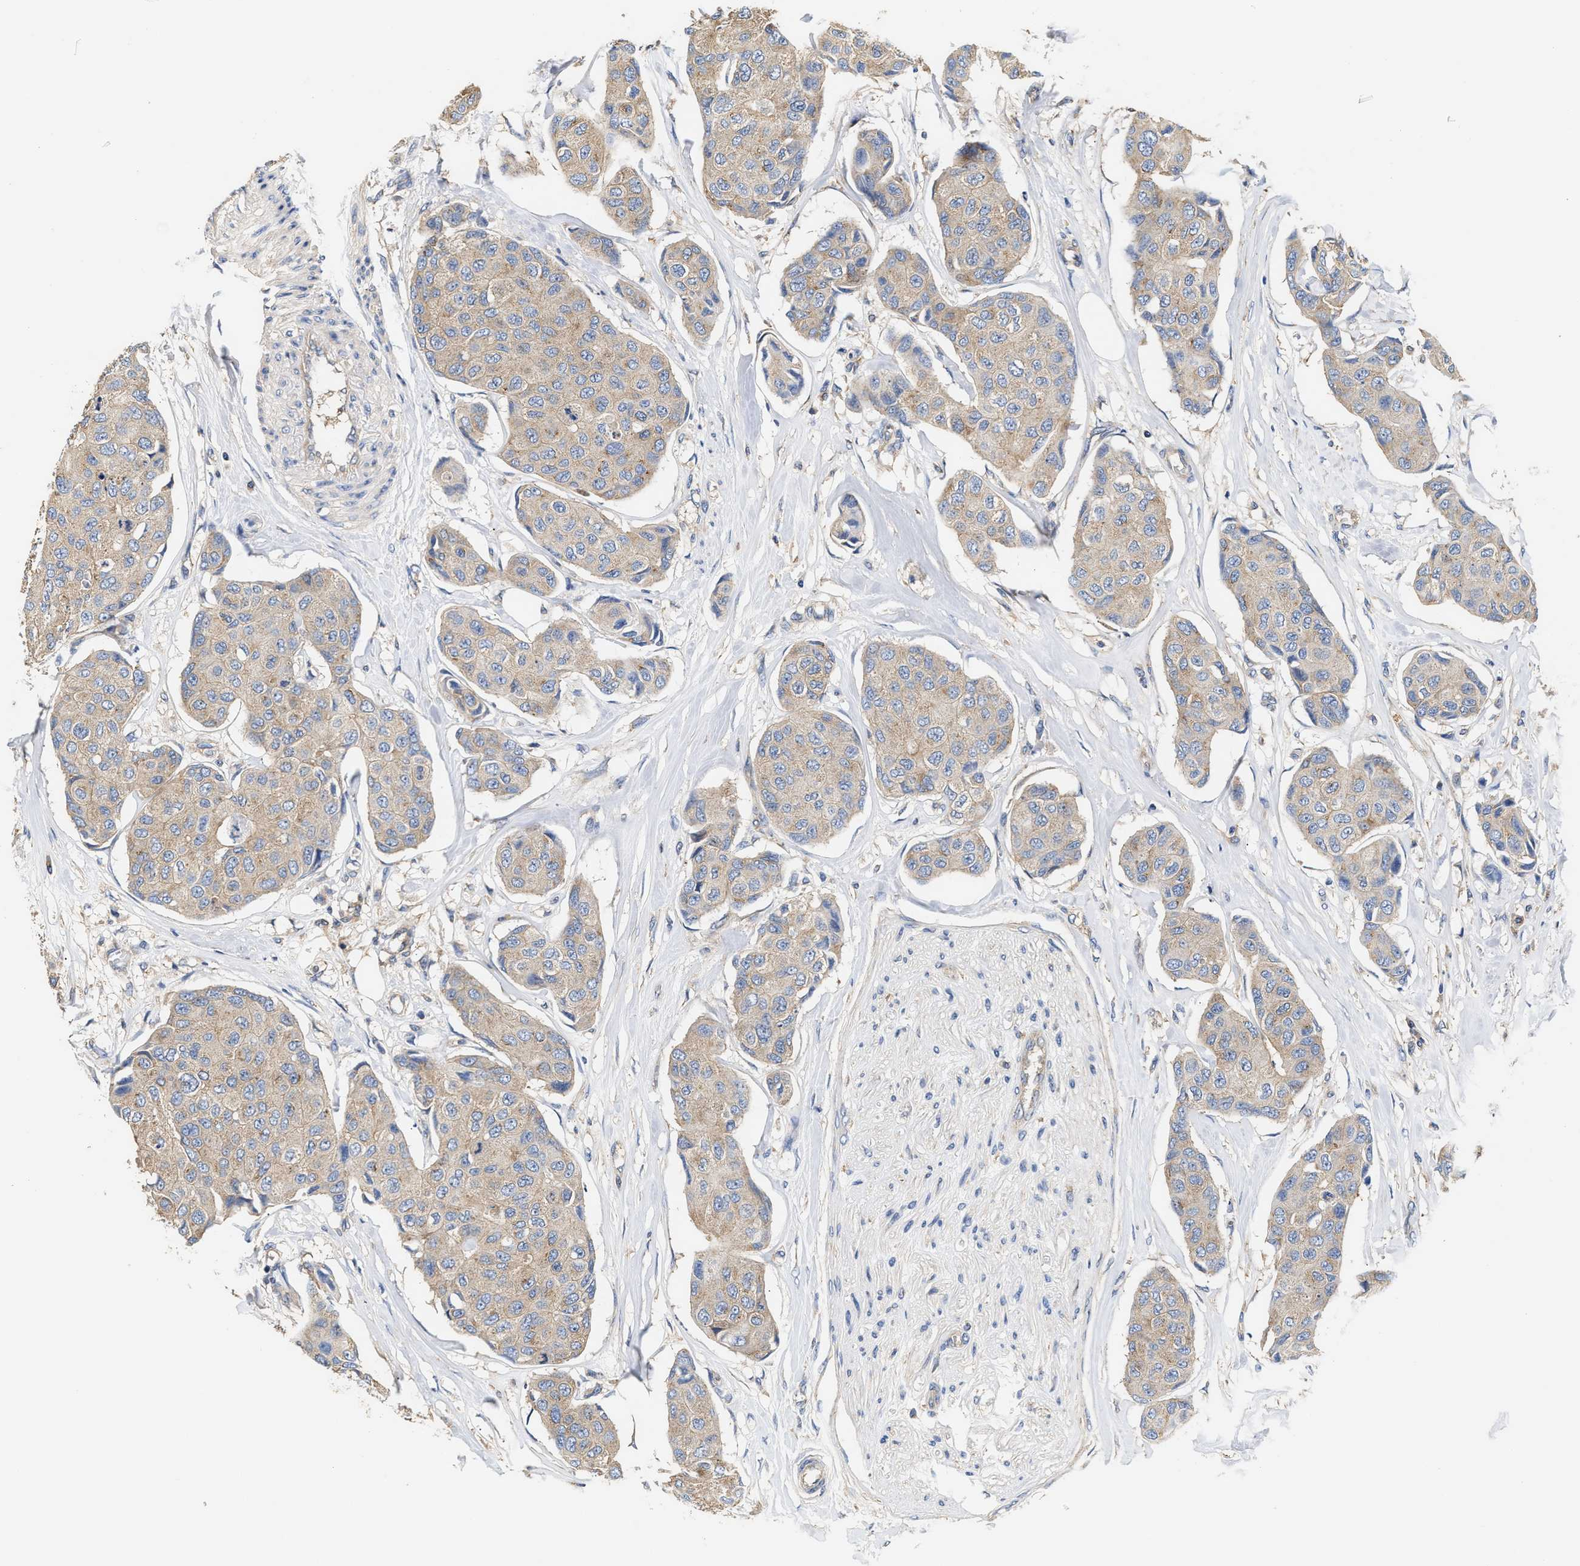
{"staining": {"intensity": "weak", "quantity": ">75%", "location": "cytoplasmic/membranous"}, "tissue": "breast cancer", "cell_type": "Tumor cells", "image_type": "cancer", "snomed": [{"axis": "morphology", "description": "Duct carcinoma"}, {"axis": "topography", "description": "Breast"}], "caption": "Human breast cancer (intraductal carcinoma) stained with a brown dye reveals weak cytoplasmic/membranous positive staining in about >75% of tumor cells.", "gene": "KLB", "patient": {"sex": "female", "age": 80}}